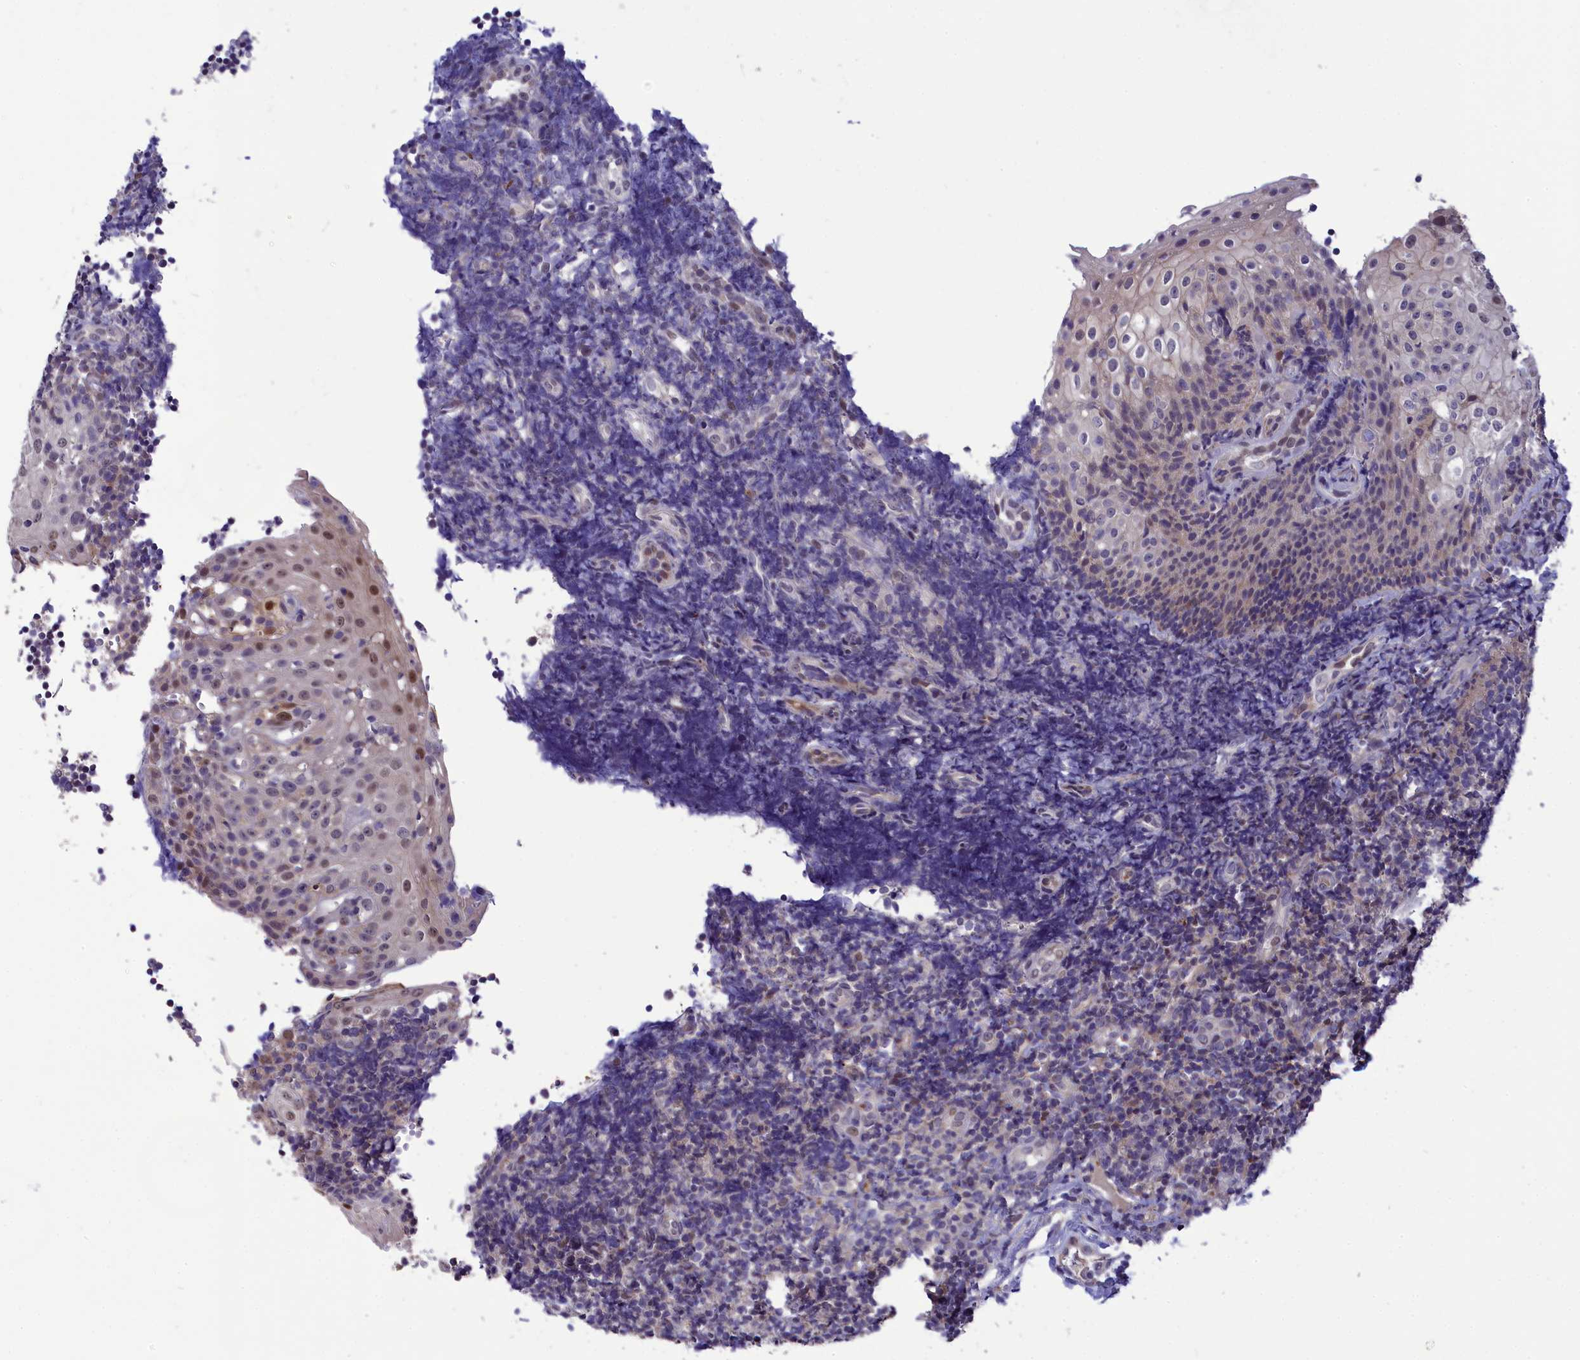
{"staining": {"intensity": "negative", "quantity": "none", "location": "none"}, "tissue": "tonsil", "cell_type": "Germinal center cells", "image_type": "normal", "snomed": [{"axis": "morphology", "description": "Normal tissue, NOS"}, {"axis": "topography", "description": "Tonsil"}], "caption": "Immunohistochemistry (IHC) of benign human tonsil shows no staining in germinal center cells.", "gene": "KCTD14", "patient": {"sex": "female", "age": 40}}